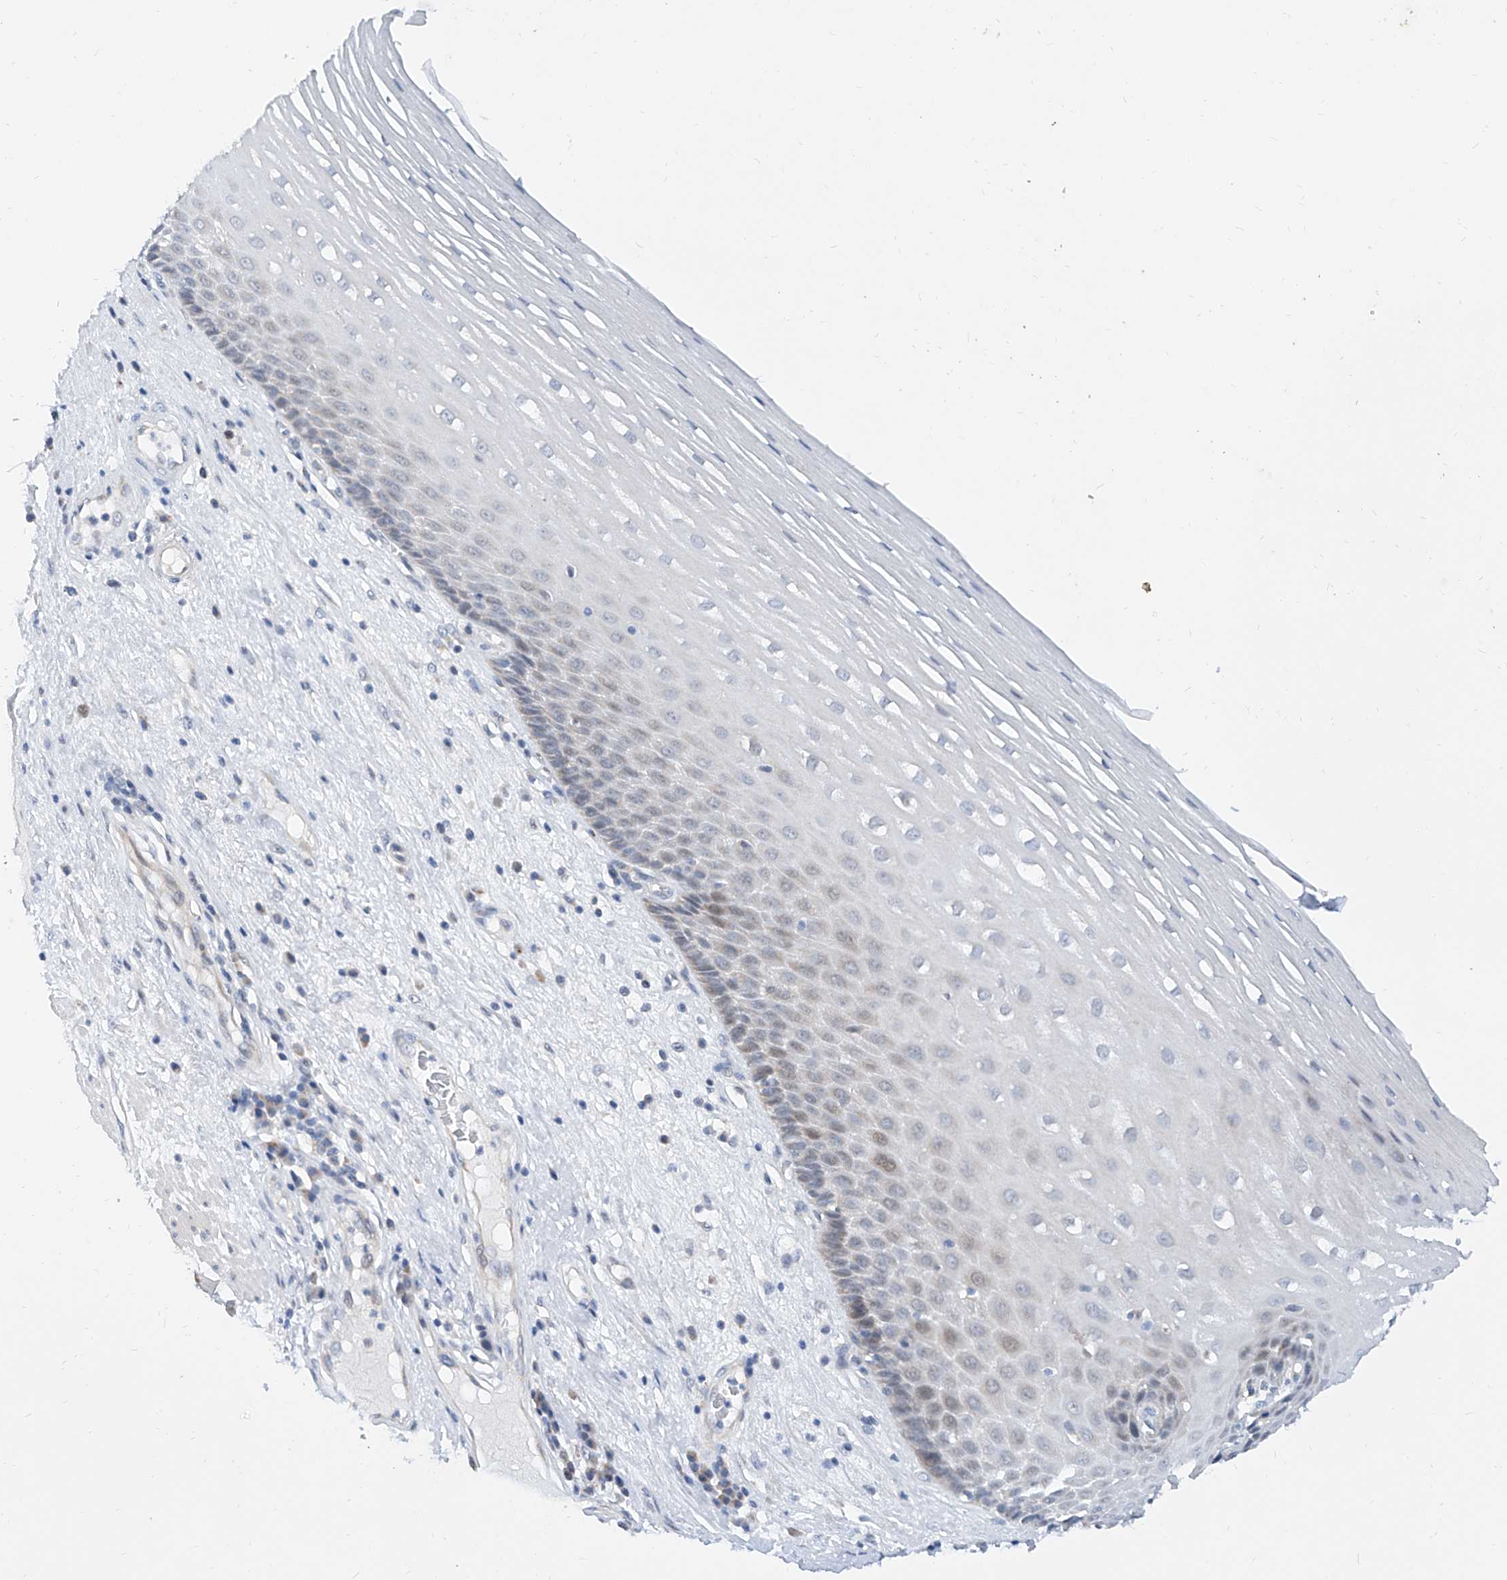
{"staining": {"intensity": "weak", "quantity": "<25%", "location": "cytoplasmic/membranous"}, "tissue": "esophagus", "cell_type": "Squamous epithelial cells", "image_type": "normal", "snomed": [{"axis": "morphology", "description": "Normal tissue, NOS"}, {"axis": "topography", "description": "Esophagus"}], "caption": "The image exhibits no significant expression in squamous epithelial cells of esophagus. (Brightfield microscopy of DAB (3,3'-diaminobenzidine) immunohistochemistry (IHC) at high magnification).", "gene": "BPTF", "patient": {"sex": "male", "age": 62}}